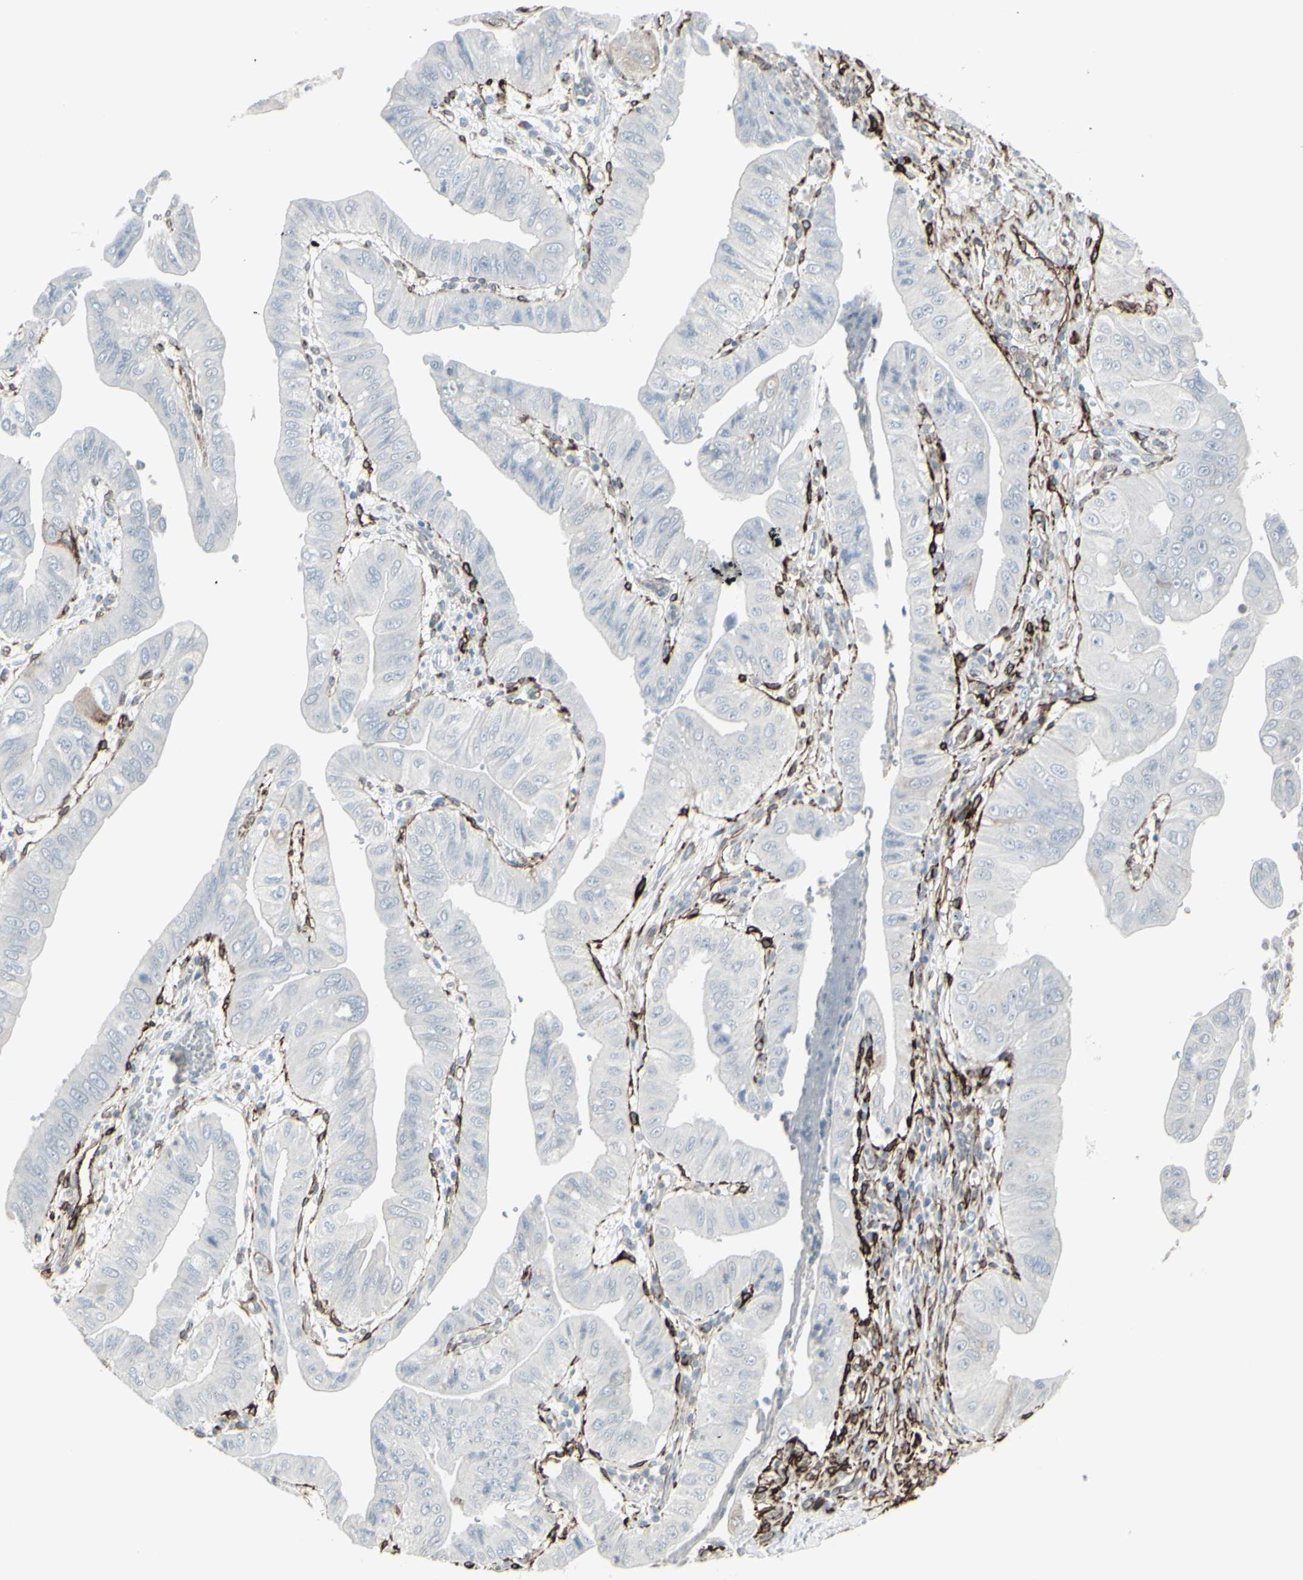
{"staining": {"intensity": "negative", "quantity": "none", "location": "none"}, "tissue": "pancreatic cancer", "cell_type": "Tumor cells", "image_type": "cancer", "snomed": [{"axis": "morphology", "description": "Normal tissue, NOS"}, {"axis": "topography", "description": "Lymph node"}], "caption": "Immunohistochemistry of human pancreatic cancer displays no expression in tumor cells.", "gene": "GJA1", "patient": {"sex": "male", "age": 50}}